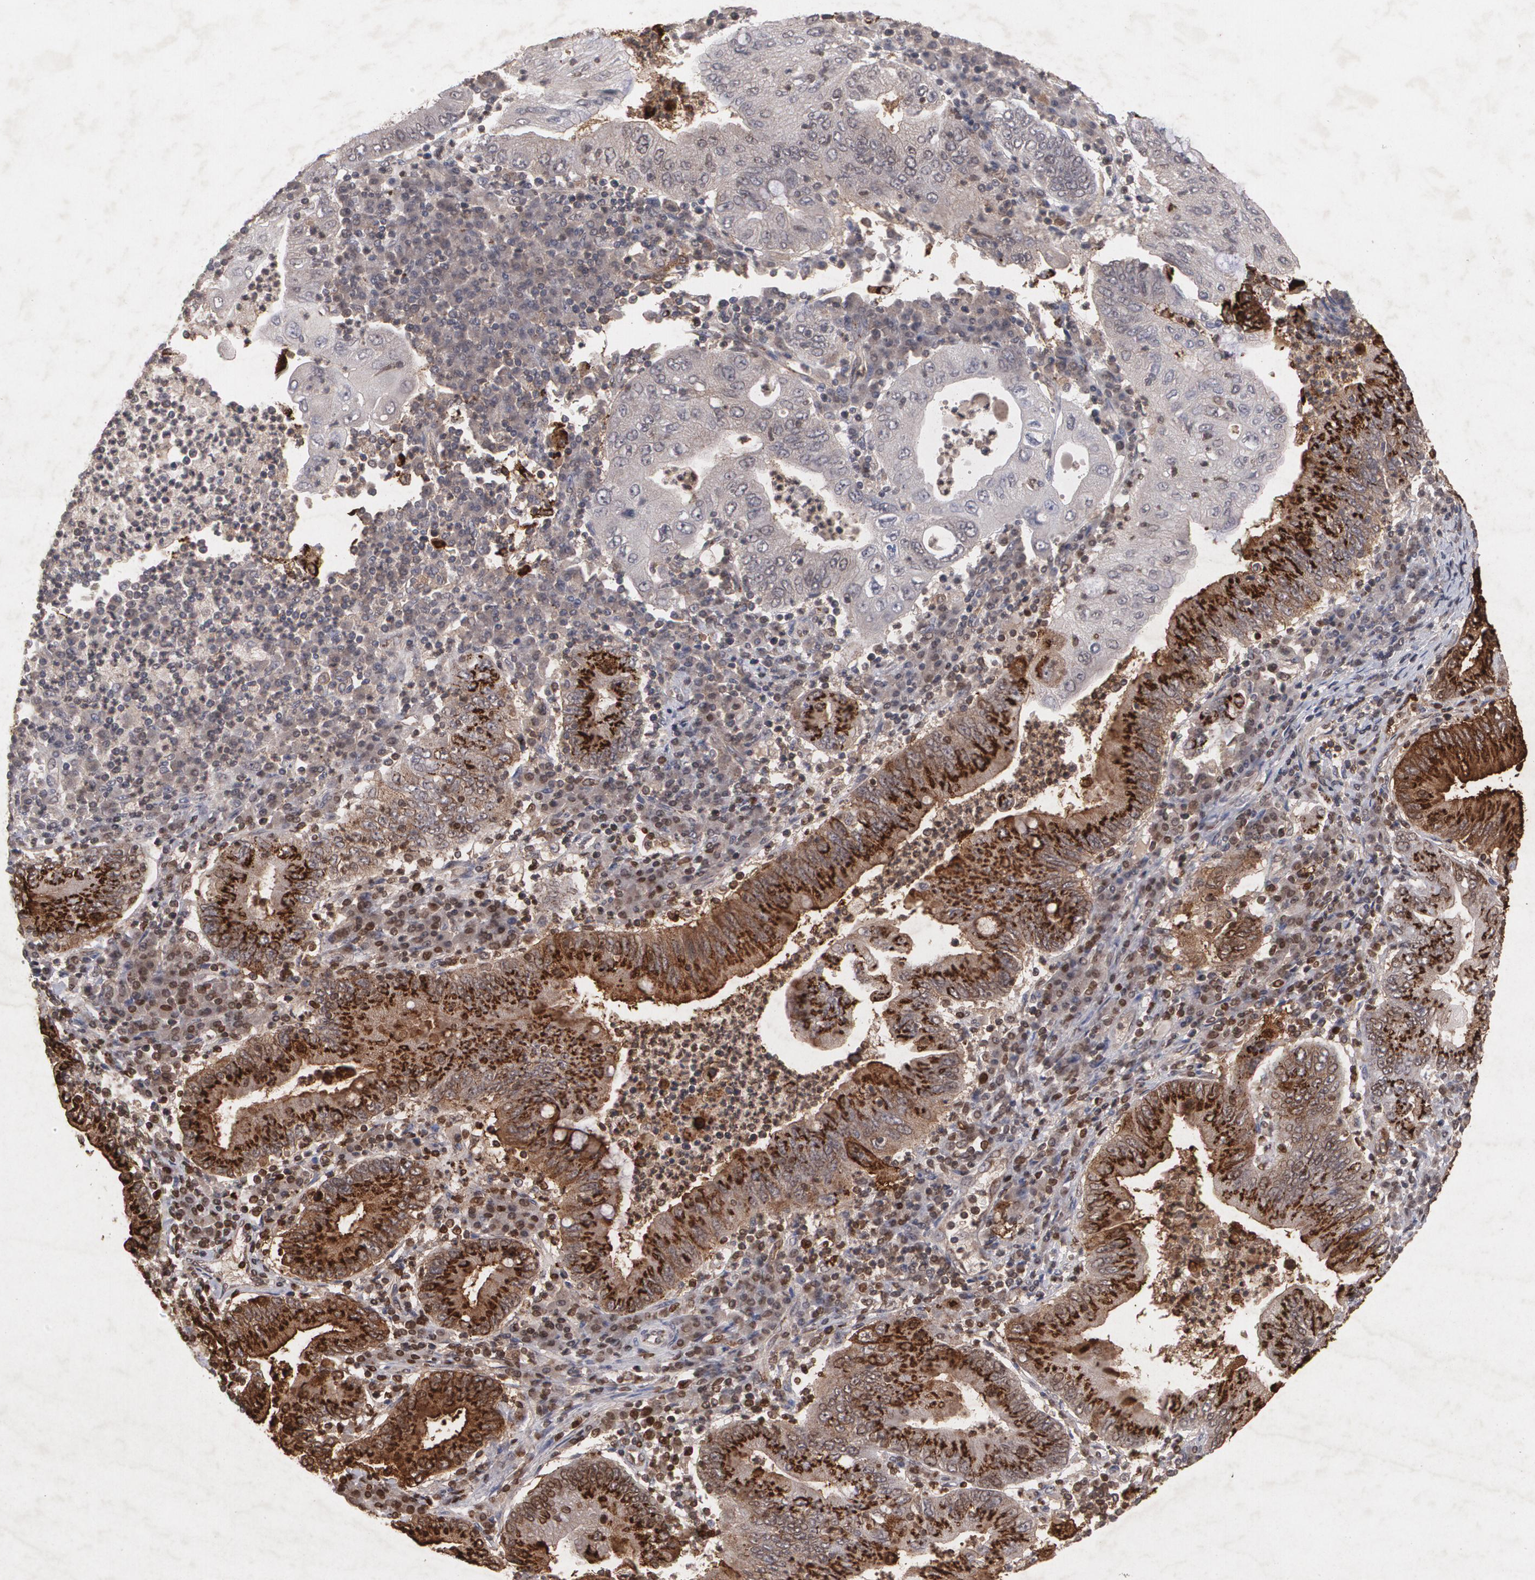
{"staining": {"intensity": "weak", "quantity": "<25%", "location": "cytoplasmic/membranous"}, "tissue": "stomach cancer", "cell_type": "Tumor cells", "image_type": "cancer", "snomed": [{"axis": "morphology", "description": "Normal tissue, NOS"}, {"axis": "morphology", "description": "Adenocarcinoma, NOS"}, {"axis": "topography", "description": "Esophagus"}, {"axis": "topography", "description": "Stomach, upper"}, {"axis": "topography", "description": "Peripheral nerve tissue"}], "caption": "This is an immunohistochemistry (IHC) histopathology image of stomach cancer (adenocarcinoma). There is no staining in tumor cells.", "gene": "HTT", "patient": {"sex": "male", "age": 62}}